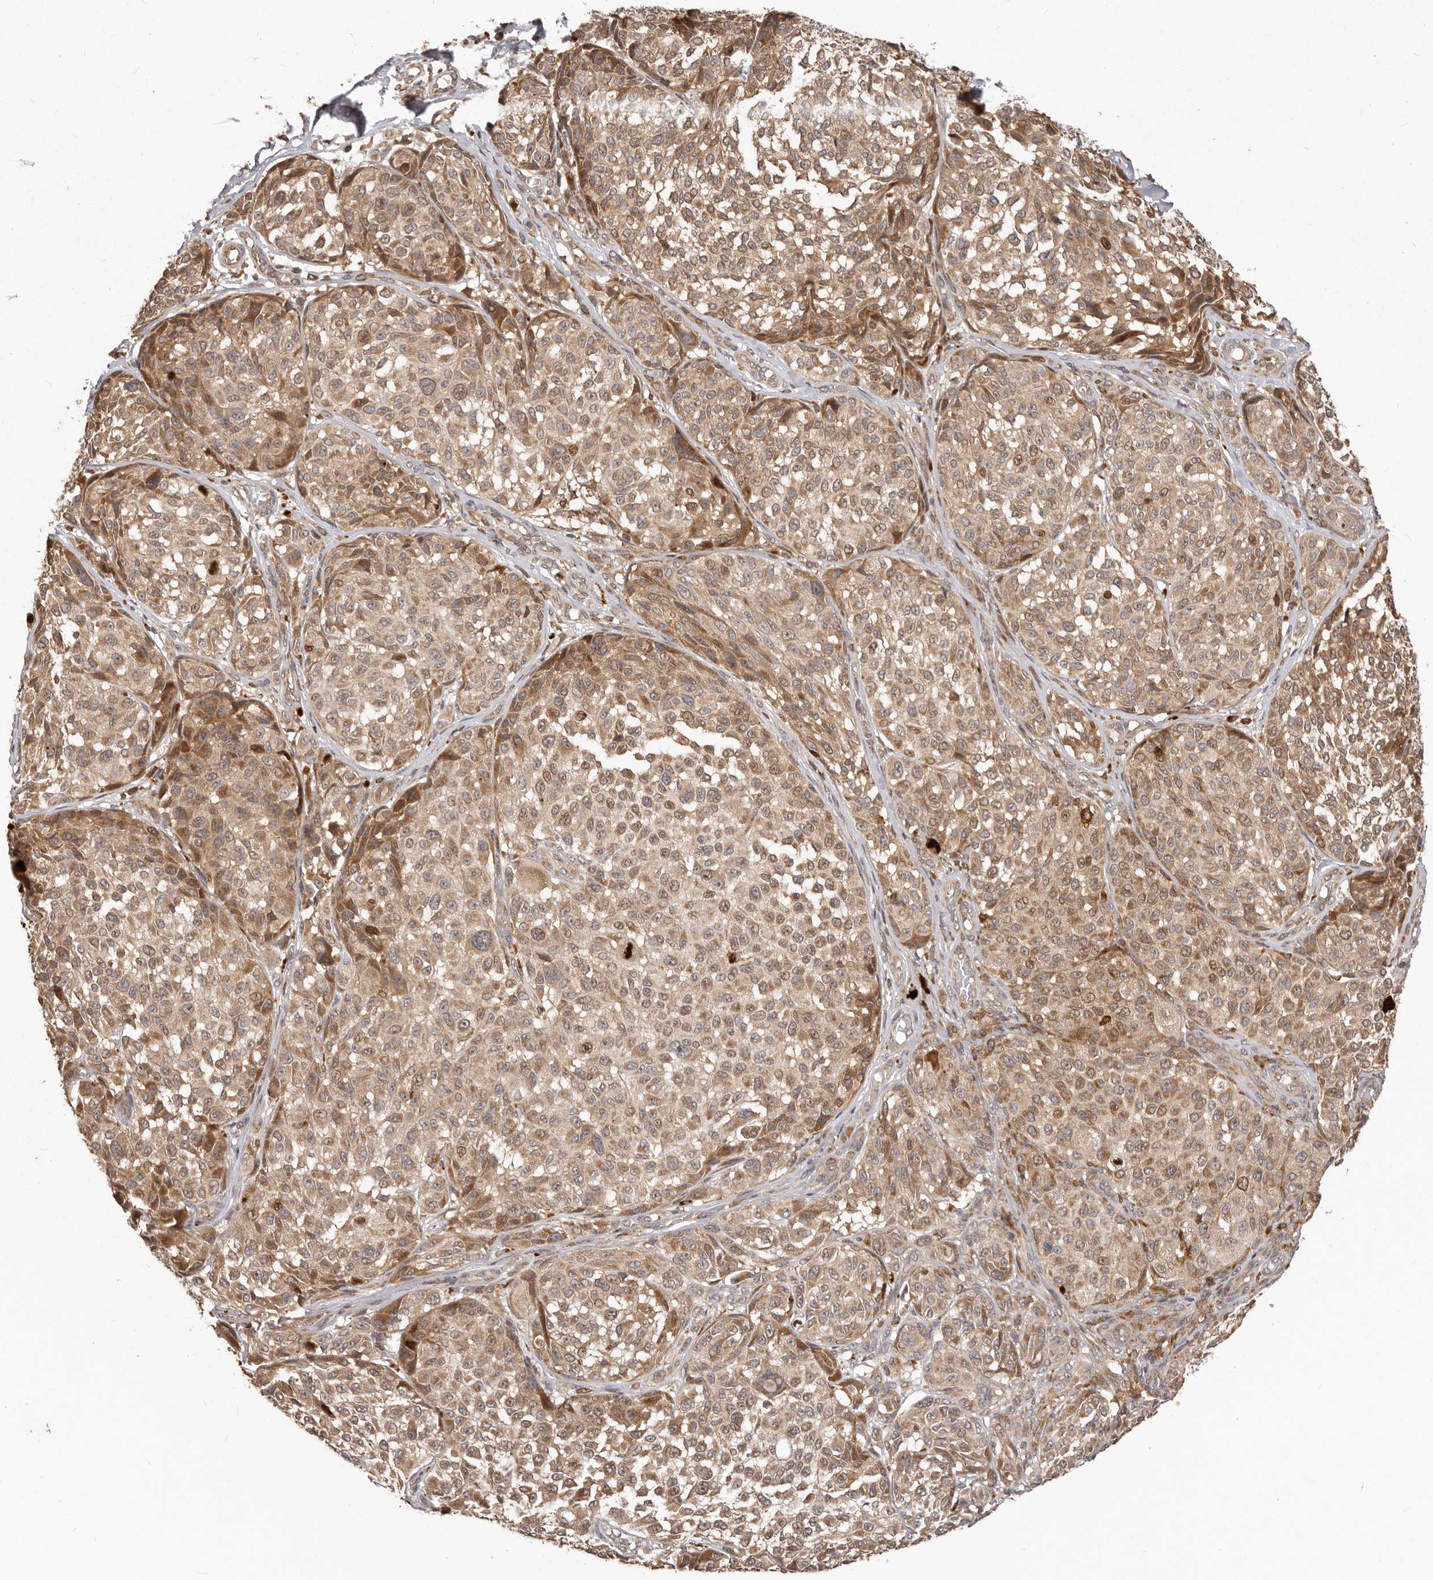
{"staining": {"intensity": "moderate", "quantity": ">75%", "location": "cytoplasmic/membranous"}, "tissue": "melanoma", "cell_type": "Tumor cells", "image_type": "cancer", "snomed": [{"axis": "morphology", "description": "Malignant melanoma, NOS"}, {"axis": "topography", "description": "Skin"}], "caption": "There is medium levels of moderate cytoplasmic/membranous expression in tumor cells of malignant melanoma, as demonstrated by immunohistochemical staining (brown color).", "gene": "RNF187", "patient": {"sex": "male", "age": 83}}